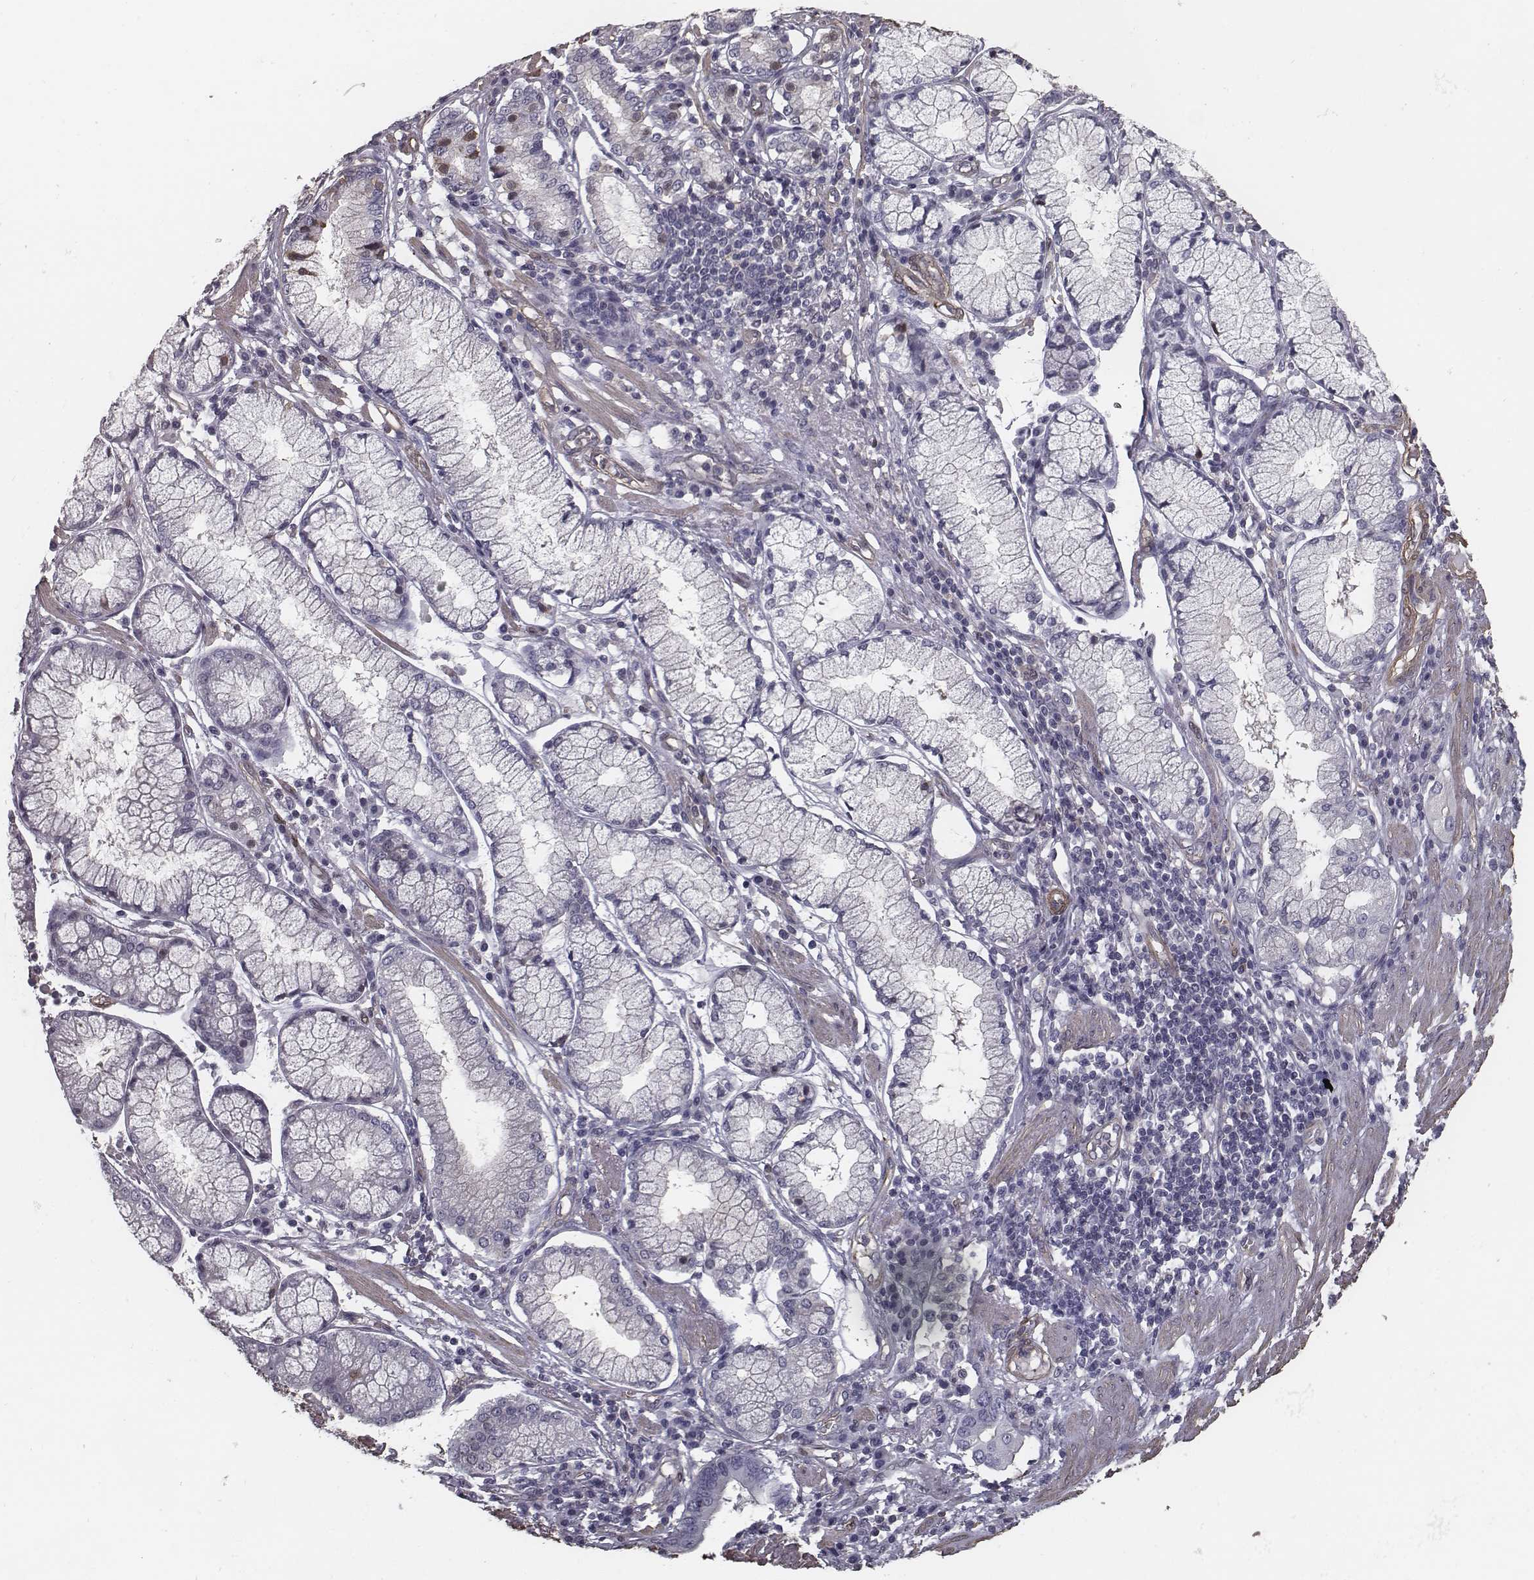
{"staining": {"intensity": "negative", "quantity": "none", "location": "none"}, "tissue": "stomach cancer", "cell_type": "Tumor cells", "image_type": "cancer", "snomed": [{"axis": "morphology", "description": "Adenocarcinoma, NOS"}, {"axis": "topography", "description": "Stomach"}], "caption": "High power microscopy micrograph of an immunohistochemistry (IHC) photomicrograph of adenocarcinoma (stomach), revealing no significant staining in tumor cells.", "gene": "ISYNA1", "patient": {"sex": "male", "age": 84}}